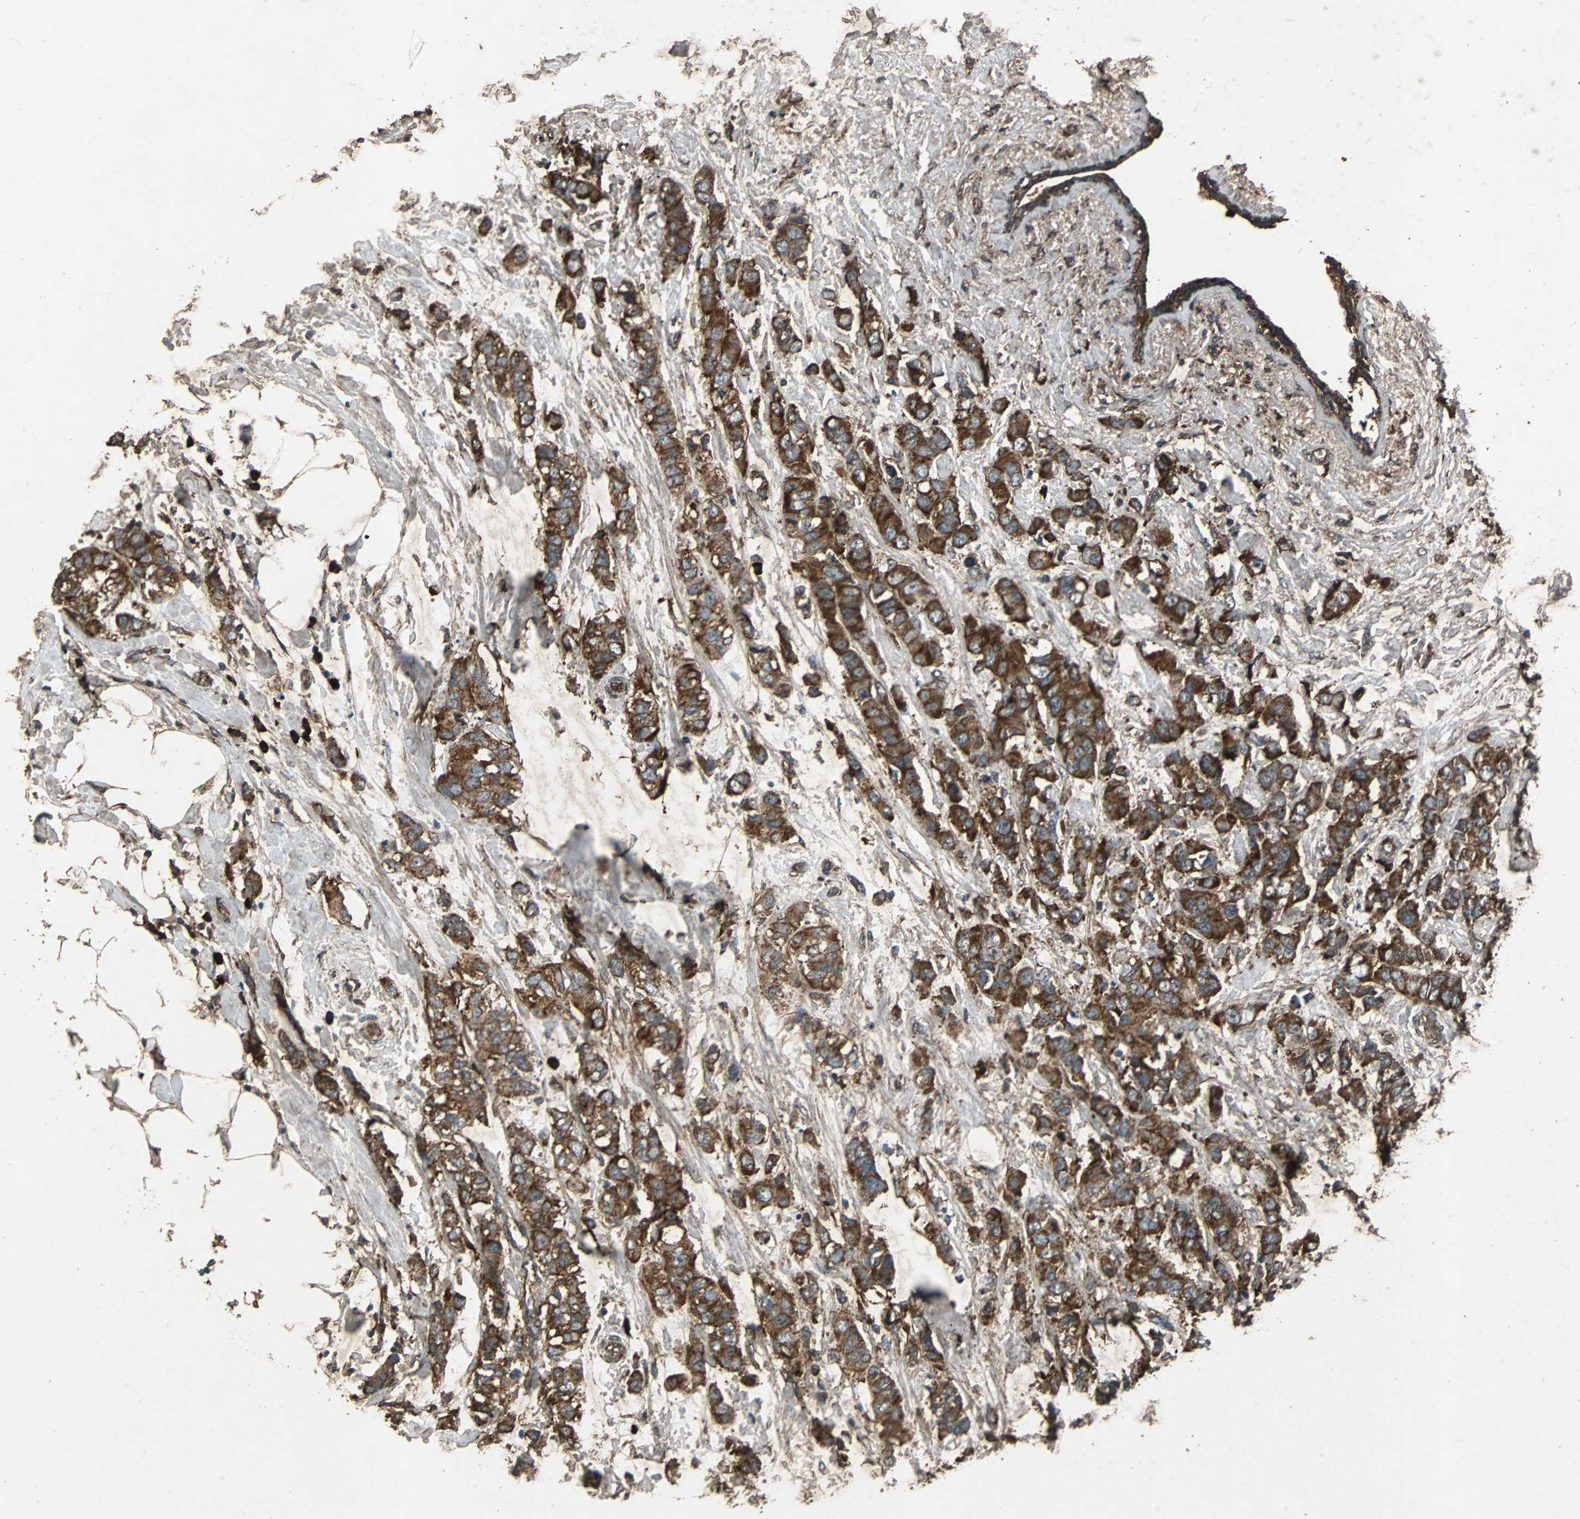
{"staining": {"intensity": "strong", "quantity": ">75%", "location": "cytoplasmic/membranous"}, "tissue": "breast cancer", "cell_type": "Tumor cells", "image_type": "cancer", "snomed": [{"axis": "morphology", "description": "Normal tissue, NOS"}, {"axis": "morphology", "description": "Duct carcinoma"}, {"axis": "topography", "description": "Breast"}], "caption": "An immunohistochemistry (IHC) image of tumor tissue is shown. Protein staining in brown shows strong cytoplasmic/membranous positivity in breast intraductal carcinoma within tumor cells. (IHC, brightfield microscopy, high magnification).", "gene": "NAA10", "patient": {"sex": "female", "age": 50}}